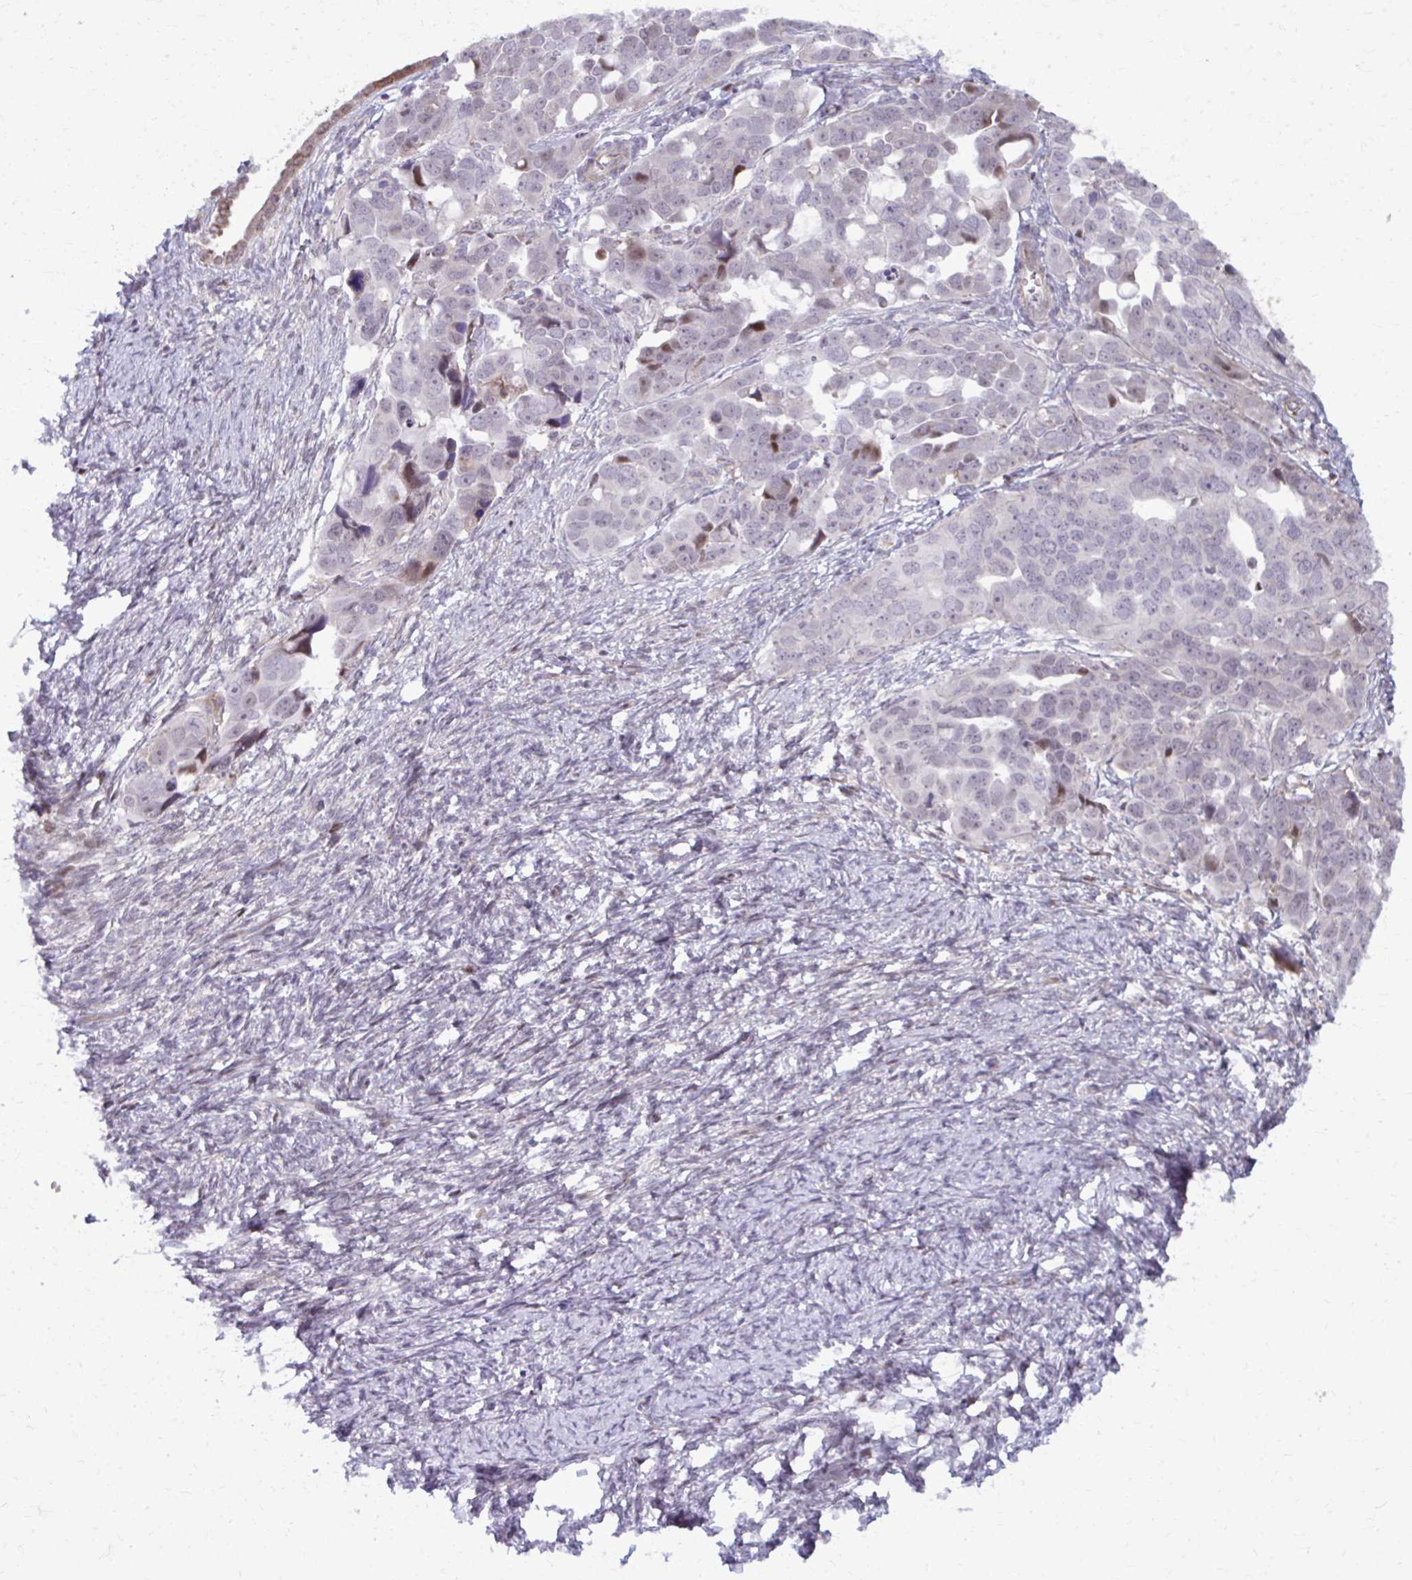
{"staining": {"intensity": "moderate", "quantity": "<25%", "location": "nuclear"}, "tissue": "ovarian cancer", "cell_type": "Tumor cells", "image_type": "cancer", "snomed": [{"axis": "morphology", "description": "Cystadenocarcinoma, serous, NOS"}, {"axis": "topography", "description": "Ovary"}], "caption": "This micrograph exhibits IHC staining of human serous cystadenocarcinoma (ovarian), with low moderate nuclear staining in about <25% of tumor cells.", "gene": "MAF1", "patient": {"sex": "female", "age": 59}}